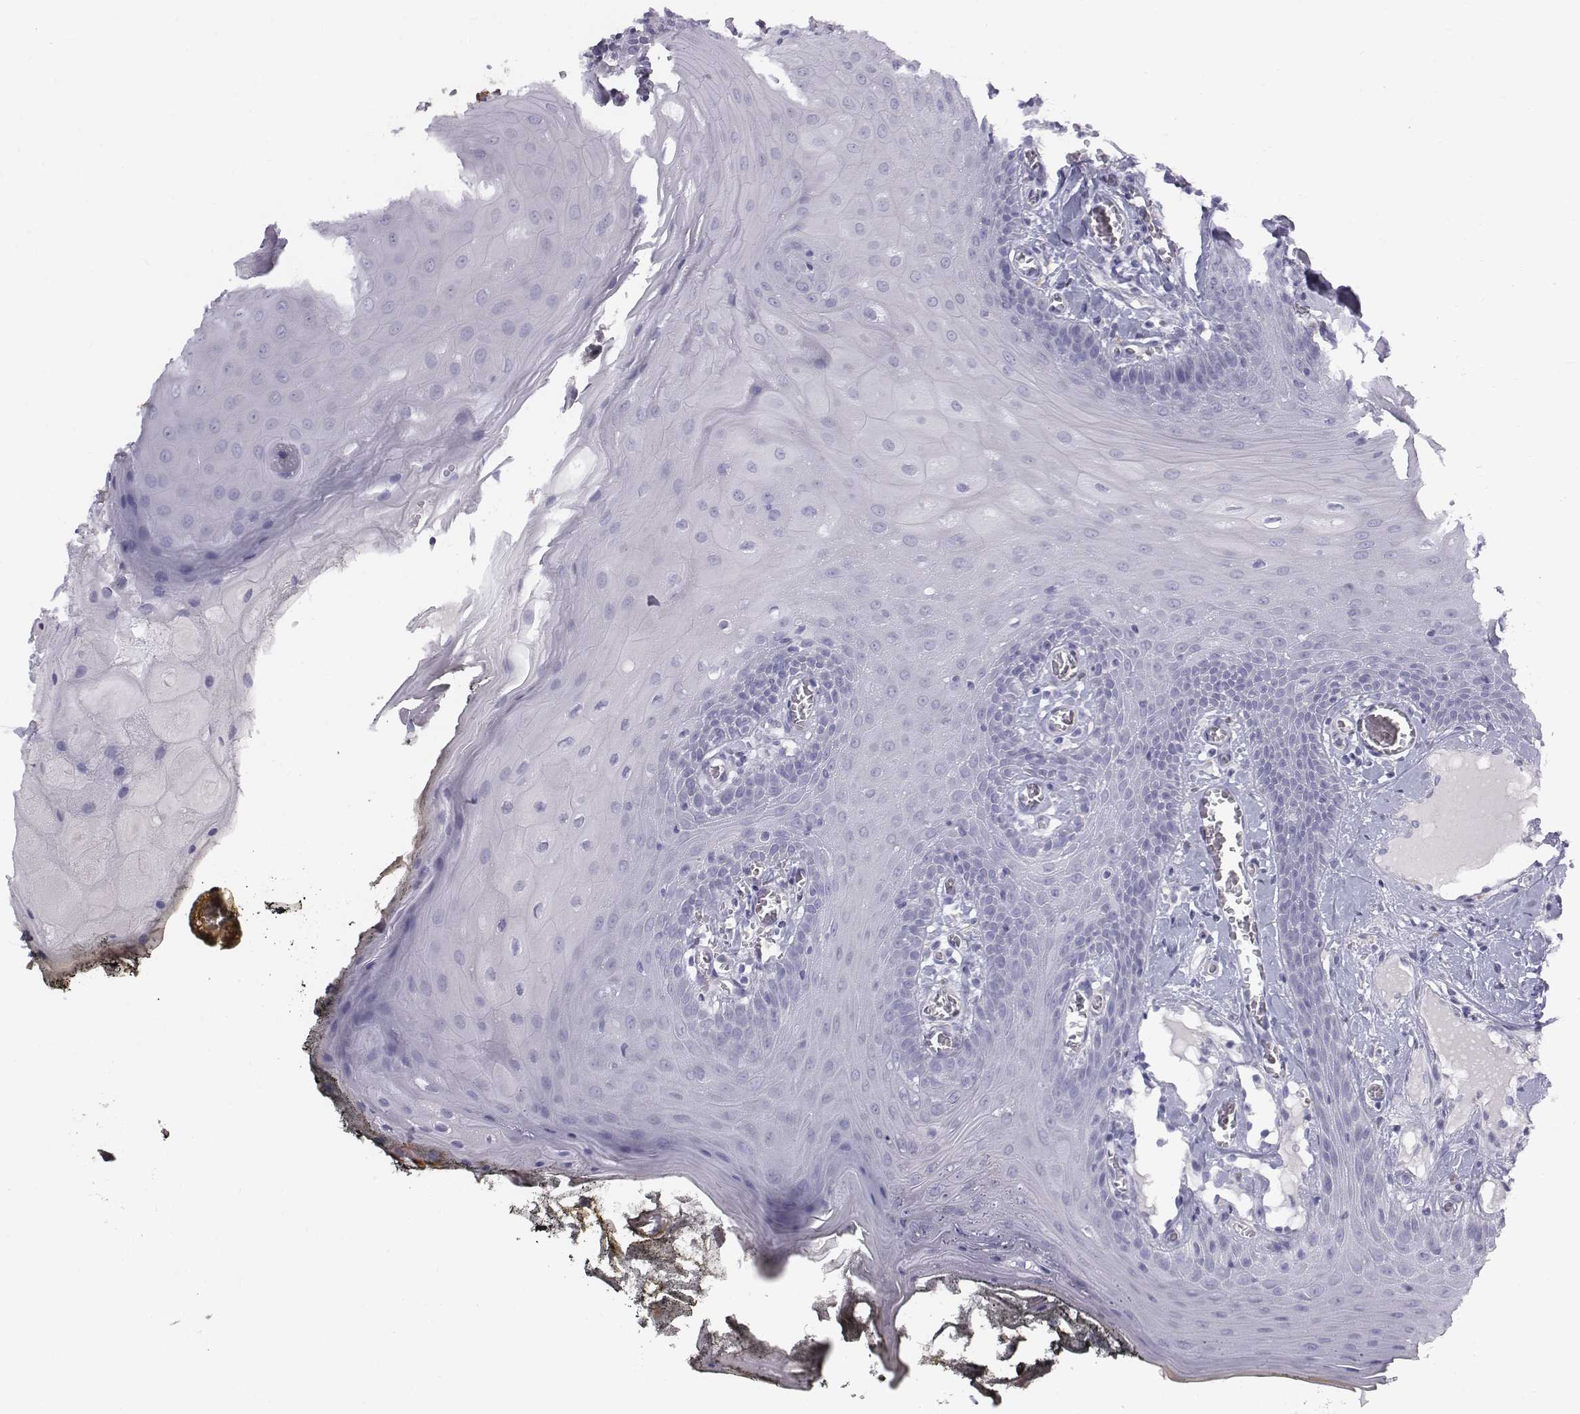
{"staining": {"intensity": "negative", "quantity": "none", "location": "none"}, "tissue": "oral mucosa", "cell_type": "Squamous epithelial cells", "image_type": "normal", "snomed": [{"axis": "morphology", "description": "Normal tissue, NOS"}, {"axis": "topography", "description": "Oral tissue"}], "caption": "Squamous epithelial cells show no significant expression in benign oral mucosa. (IHC, brightfield microscopy, high magnification).", "gene": "C6orf58", "patient": {"sex": "male", "age": 9}}